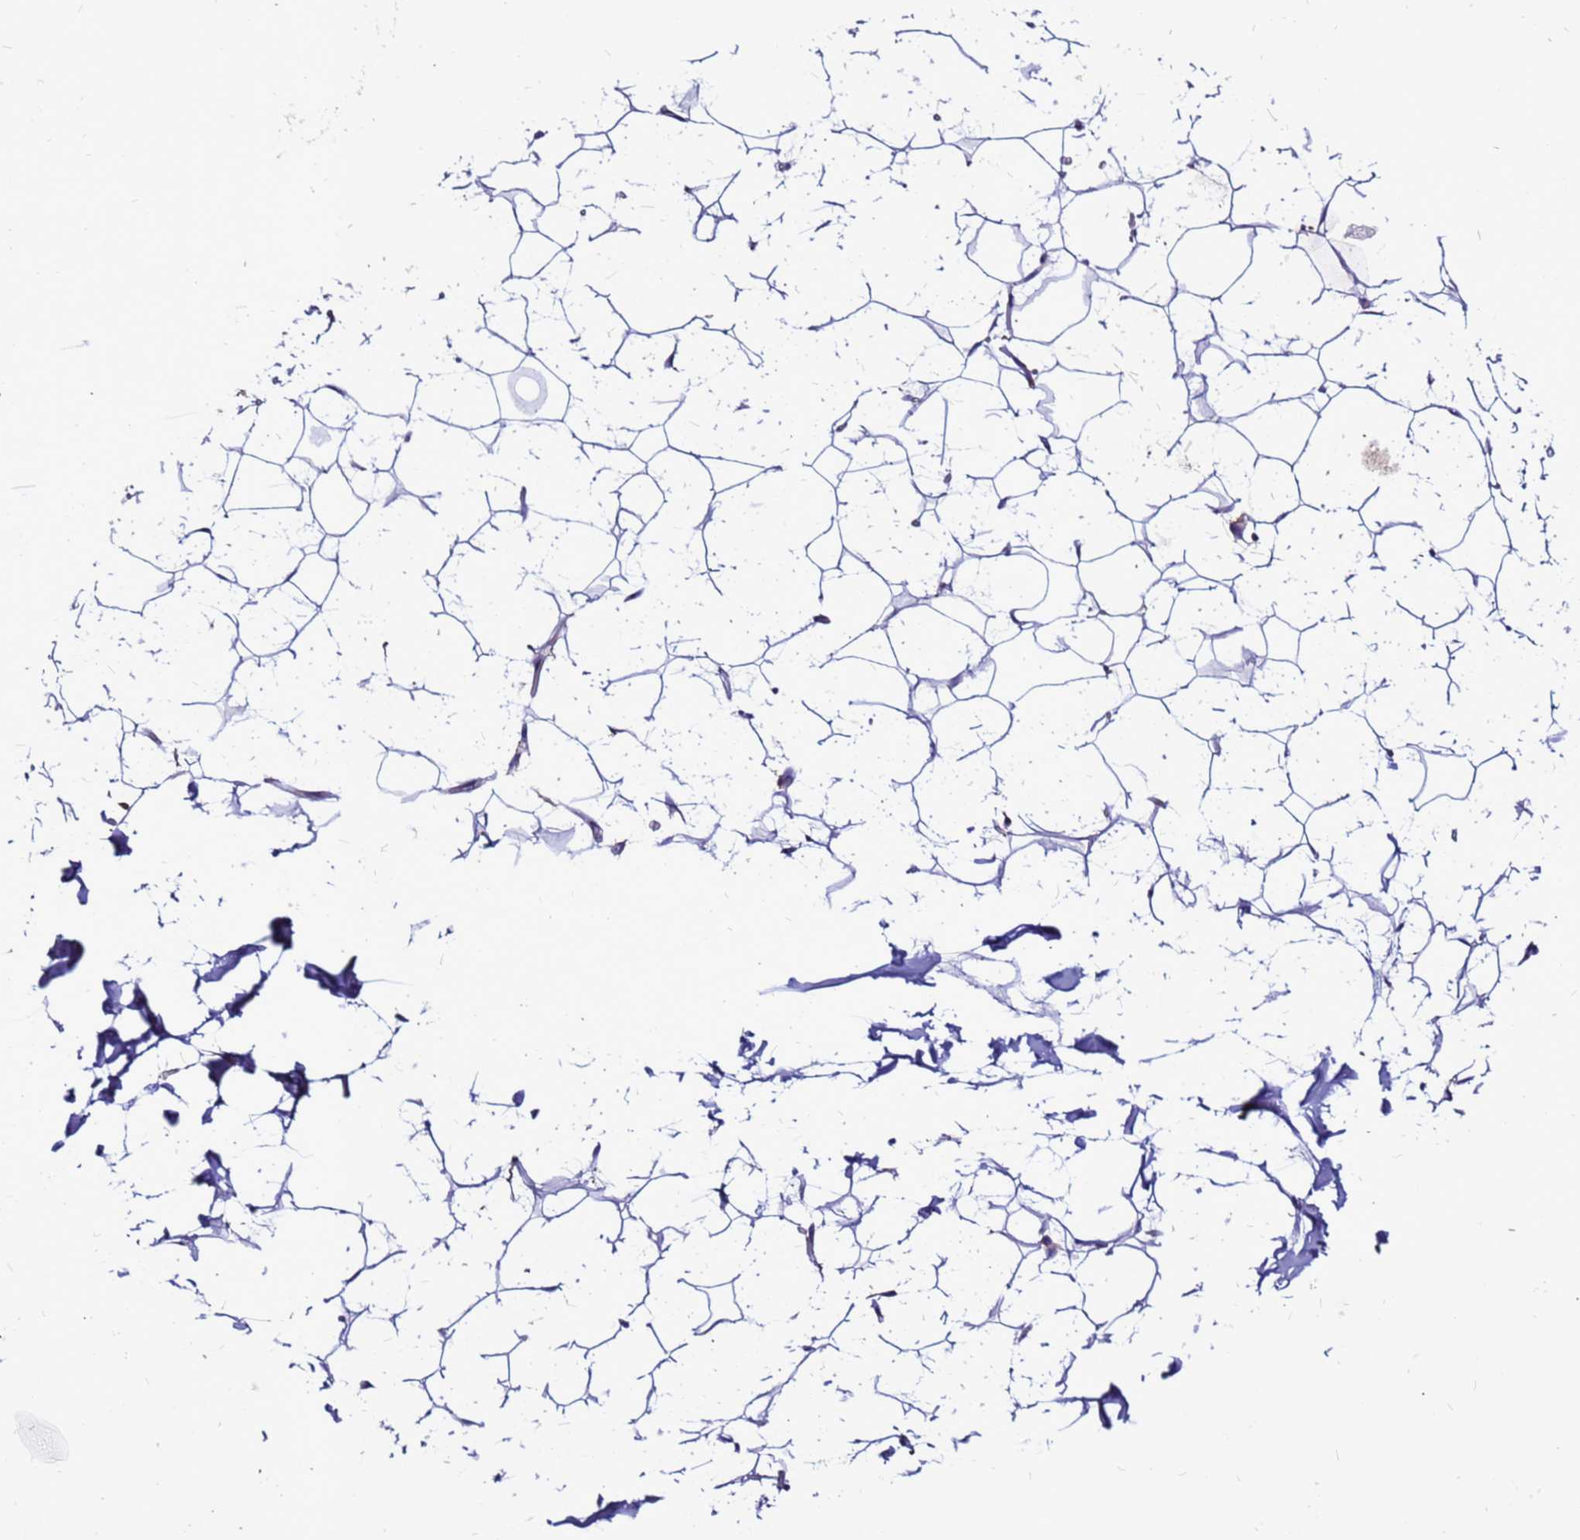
{"staining": {"intensity": "negative", "quantity": "none", "location": "none"}, "tissue": "adipose tissue", "cell_type": "Adipocytes", "image_type": "normal", "snomed": [{"axis": "morphology", "description": "Normal tissue, NOS"}, {"axis": "topography", "description": "Breast"}], "caption": "An image of adipose tissue stained for a protein reveals no brown staining in adipocytes. (Brightfield microscopy of DAB (3,3'-diaminobenzidine) IHC at high magnification).", "gene": "NRN1L", "patient": {"sex": "female", "age": 26}}